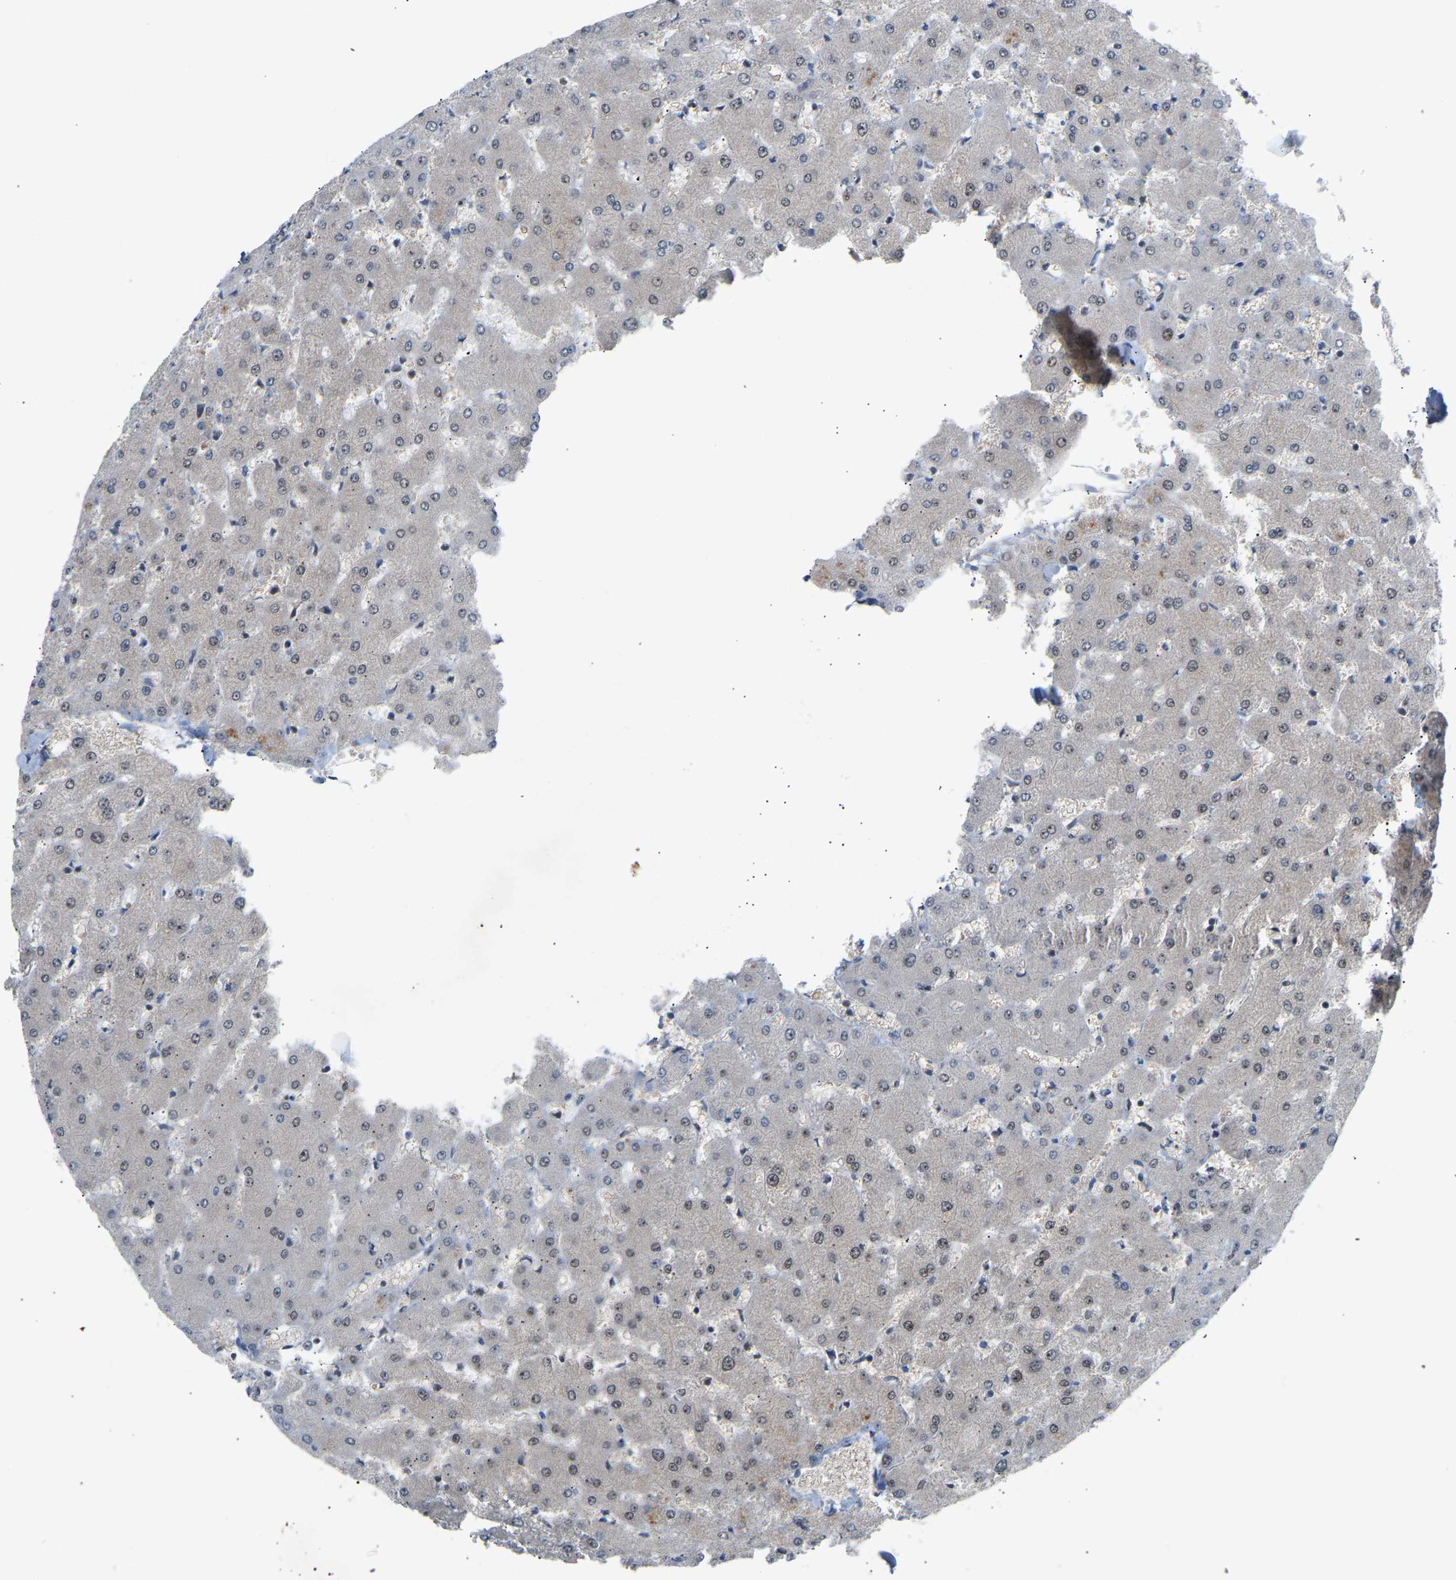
{"staining": {"intensity": "negative", "quantity": "none", "location": "none"}, "tissue": "liver", "cell_type": "Cholangiocytes", "image_type": "normal", "snomed": [{"axis": "morphology", "description": "Normal tissue, NOS"}, {"axis": "topography", "description": "Liver"}], "caption": "The image reveals no staining of cholangiocytes in normal liver.", "gene": "RBM15", "patient": {"sex": "female", "age": 63}}